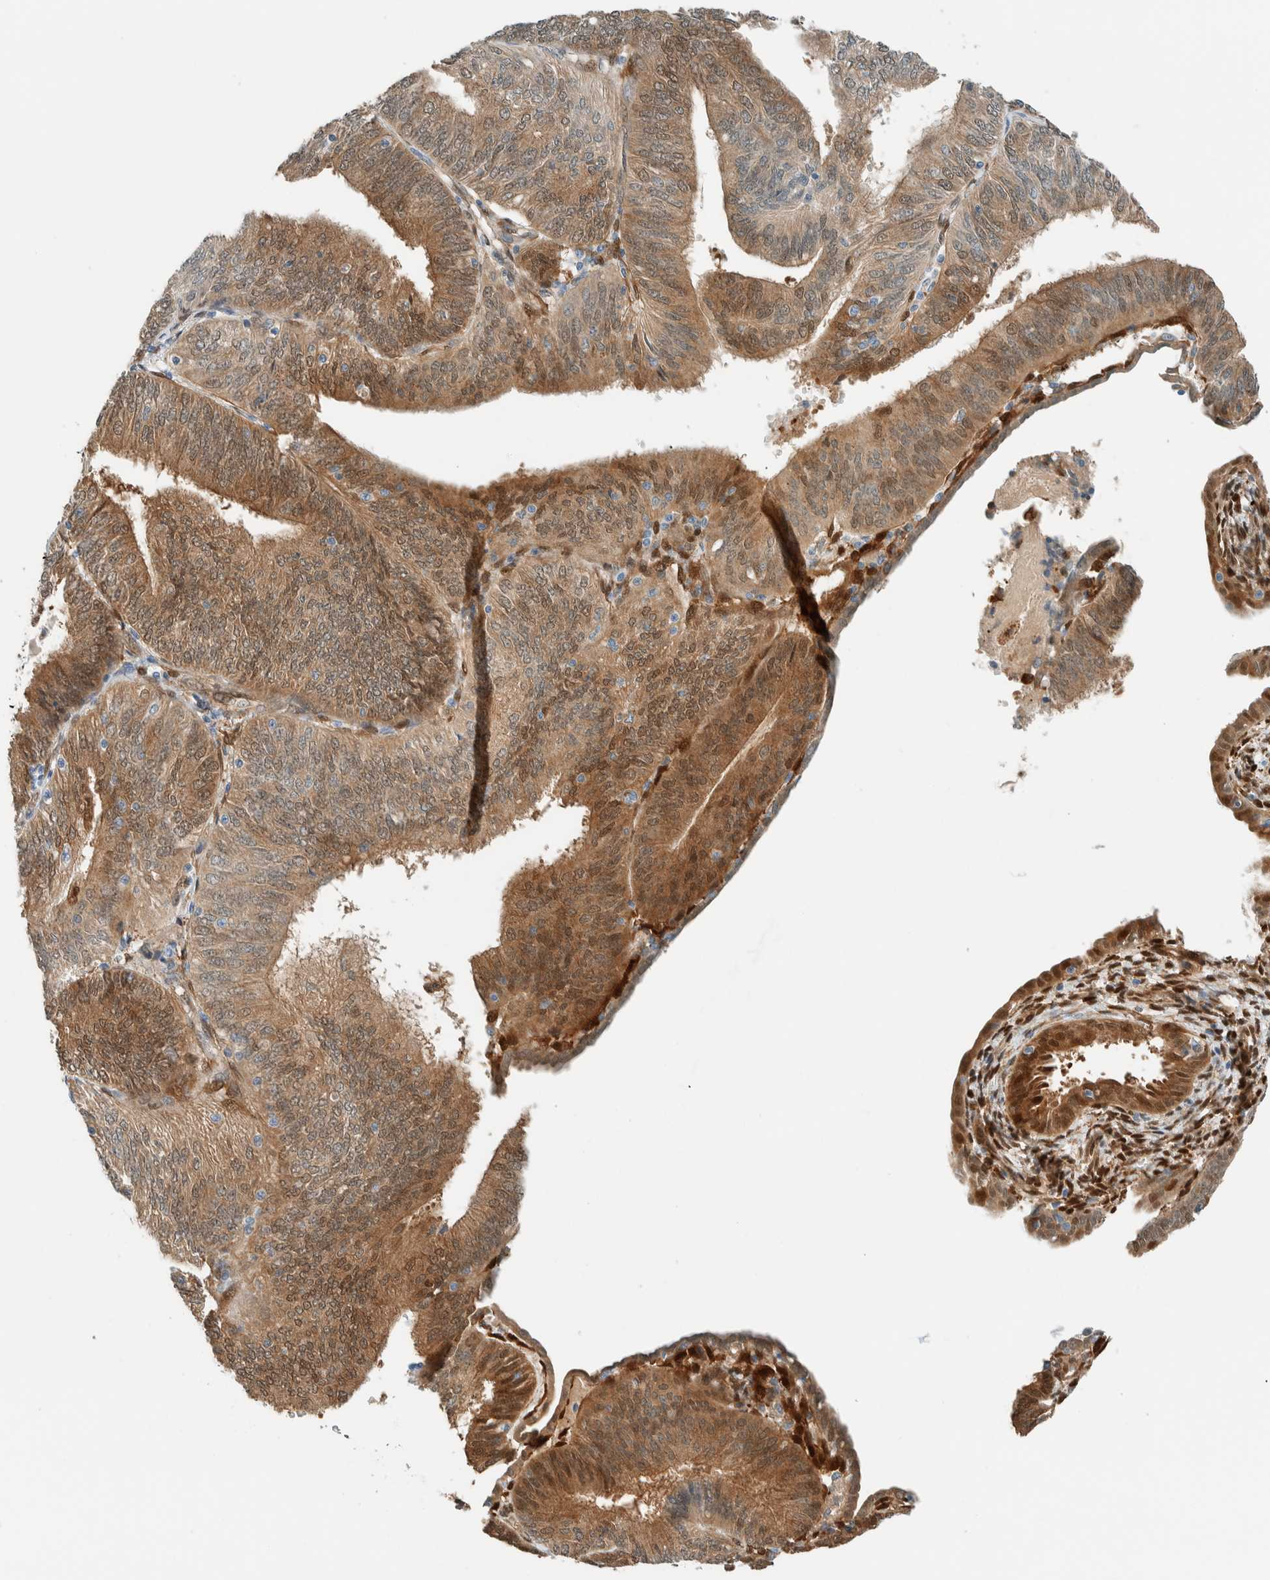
{"staining": {"intensity": "moderate", "quantity": "25%-75%", "location": "cytoplasmic/membranous,nuclear"}, "tissue": "endometrial cancer", "cell_type": "Tumor cells", "image_type": "cancer", "snomed": [{"axis": "morphology", "description": "Adenocarcinoma, NOS"}, {"axis": "topography", "description": "Endometrium"}], "caption": "There is medium levels of moderate cytoplasmic/membranous and nuclear positivity in tumor cells of adenocarcinoma (endometrial), as demonstrated by immunohistochemical staining (brown color).", "gene": "NXN", "patient": {"sex": "female", "age": 58}}